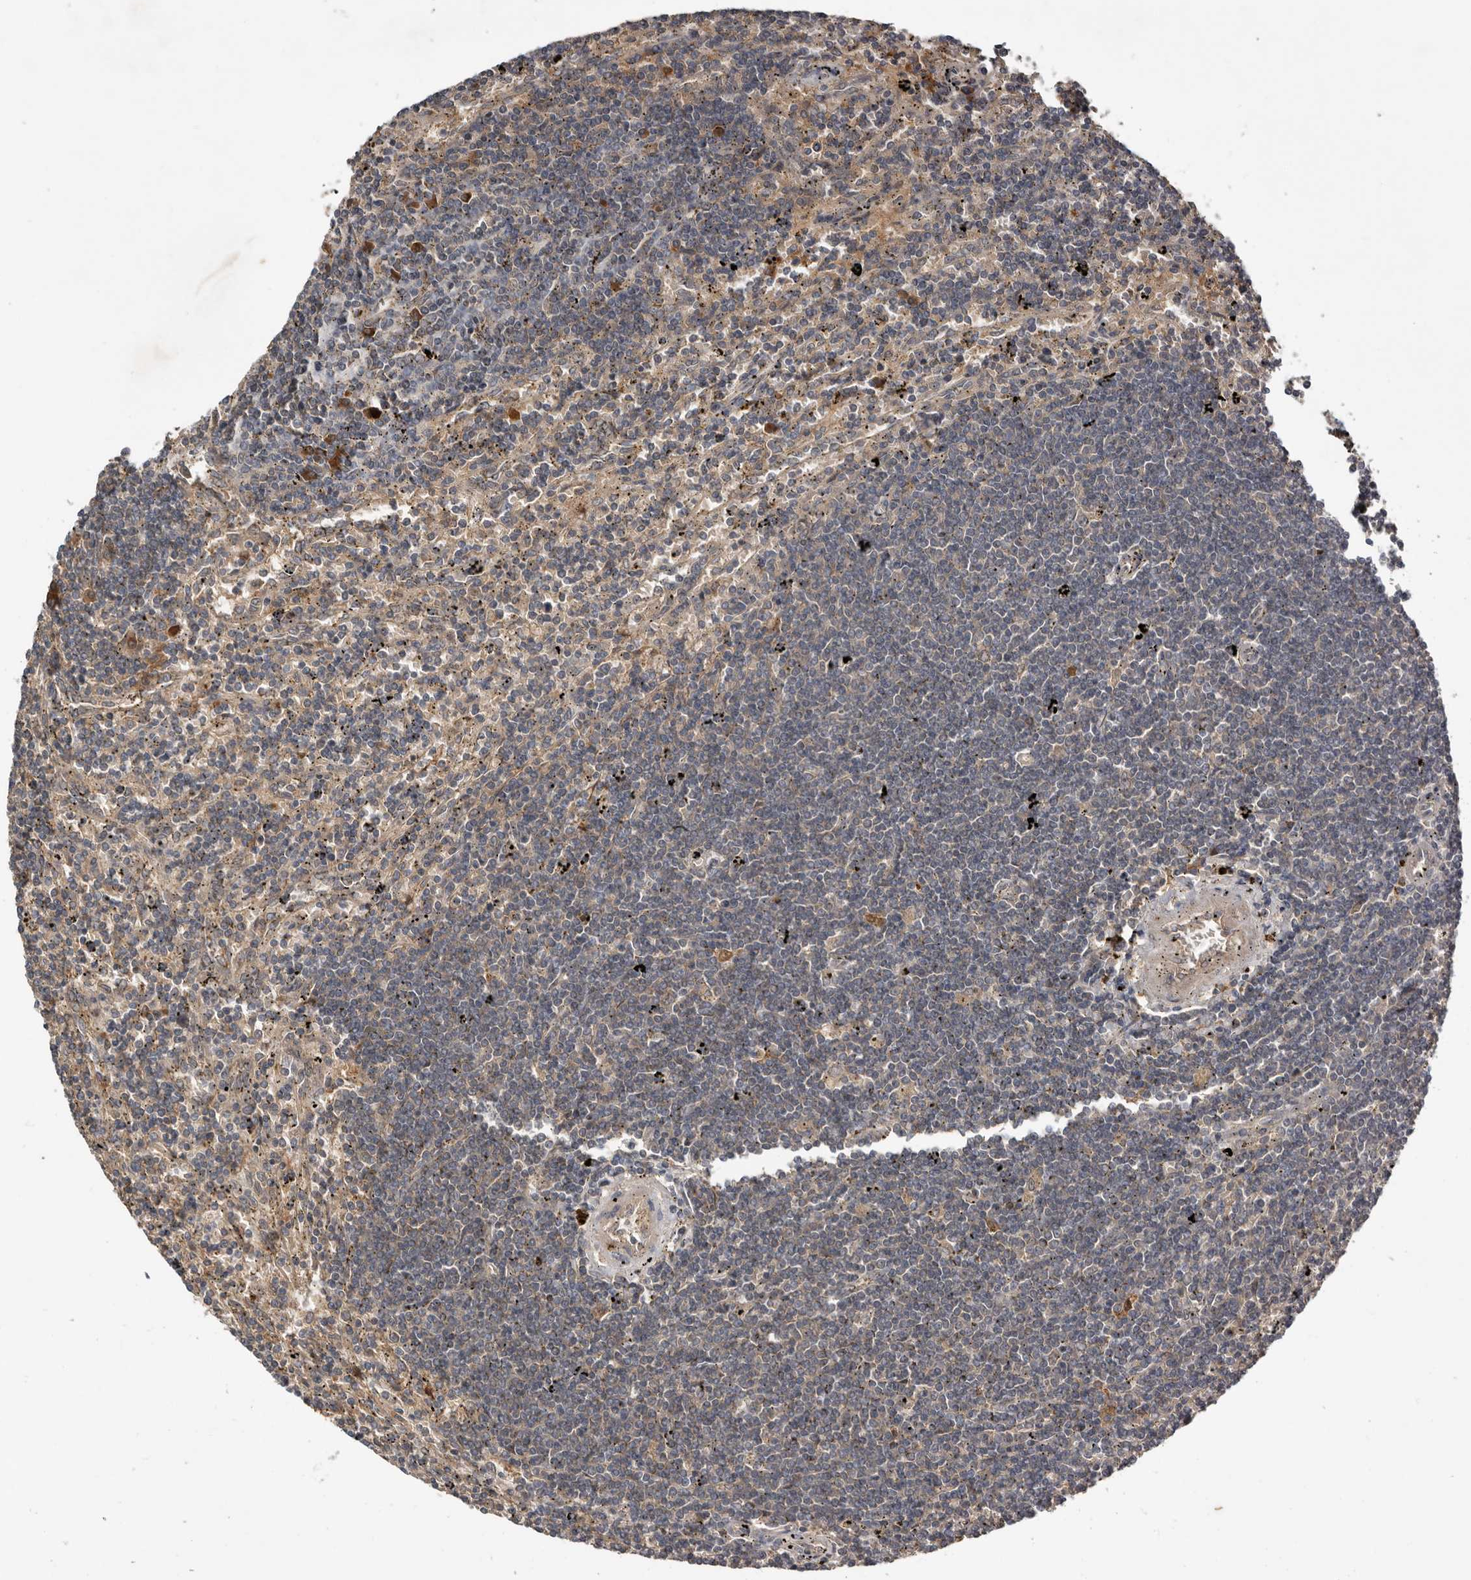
{"staining": {"intensity": "weak", "quantity": "25%-75%", "location": "cytoplasmic/membranous"}, "tissue": "lymphoma", "cell_type": "Tumor cells", "image_type": "cancer", "snomed": [{"axis": "morphology", "description": "Malignant lymphoma, non-Hodgkin's type, Low grade"}, {"axis": "topography", "description": "Spleen"}], "caption": "Approximately 25%-75% of tumor cells in malignant lymphoma, non-Hodgkin's type (low-grade) display weak cytoplasmic/membranous protein positivity as visualized by brown immunohistochemical staining.", "gene": "NMUR1", "patient": {"sex": "male", "age": 76}}